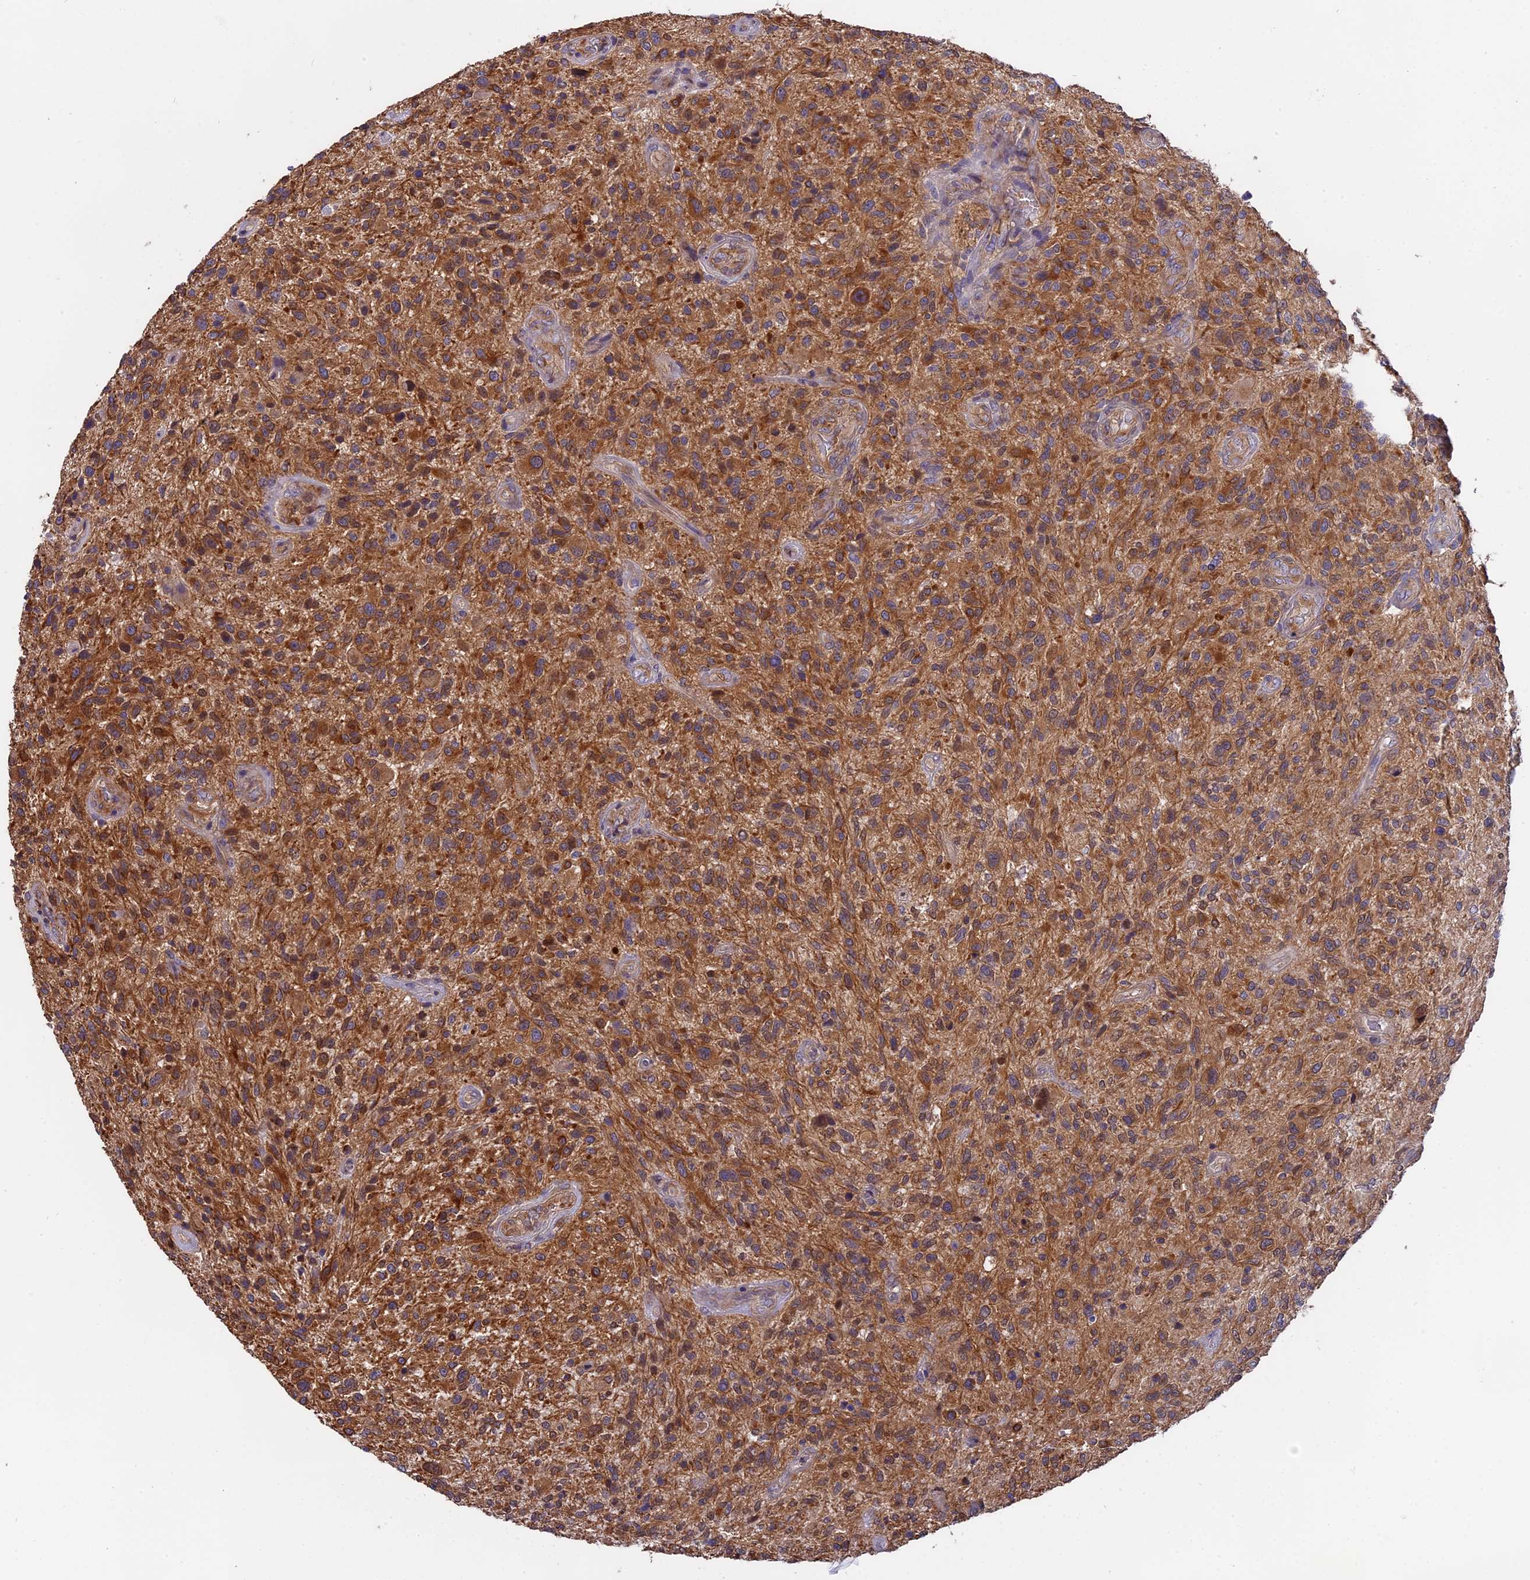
{"staining": {"intensity": "moderate", "quantity": ">75%", "location": "cytoplasmic/membranous"}, "tissue": "glioma", "cell_type": "Tumor cells", "image_type": "cancer", "snomed": [{"axis": "morphology", "description": "Glioma, malignant, High grade"}, {"axis": "topography", "description": "Brain"}], "caption": "Immunohistochemistry of glioma shows medium levels of moderate cytoplasmic/membranous expression in about >75% of tumor cells.", "gene": "FAM118B", "patient": {"sex": "male", "age": 47}}